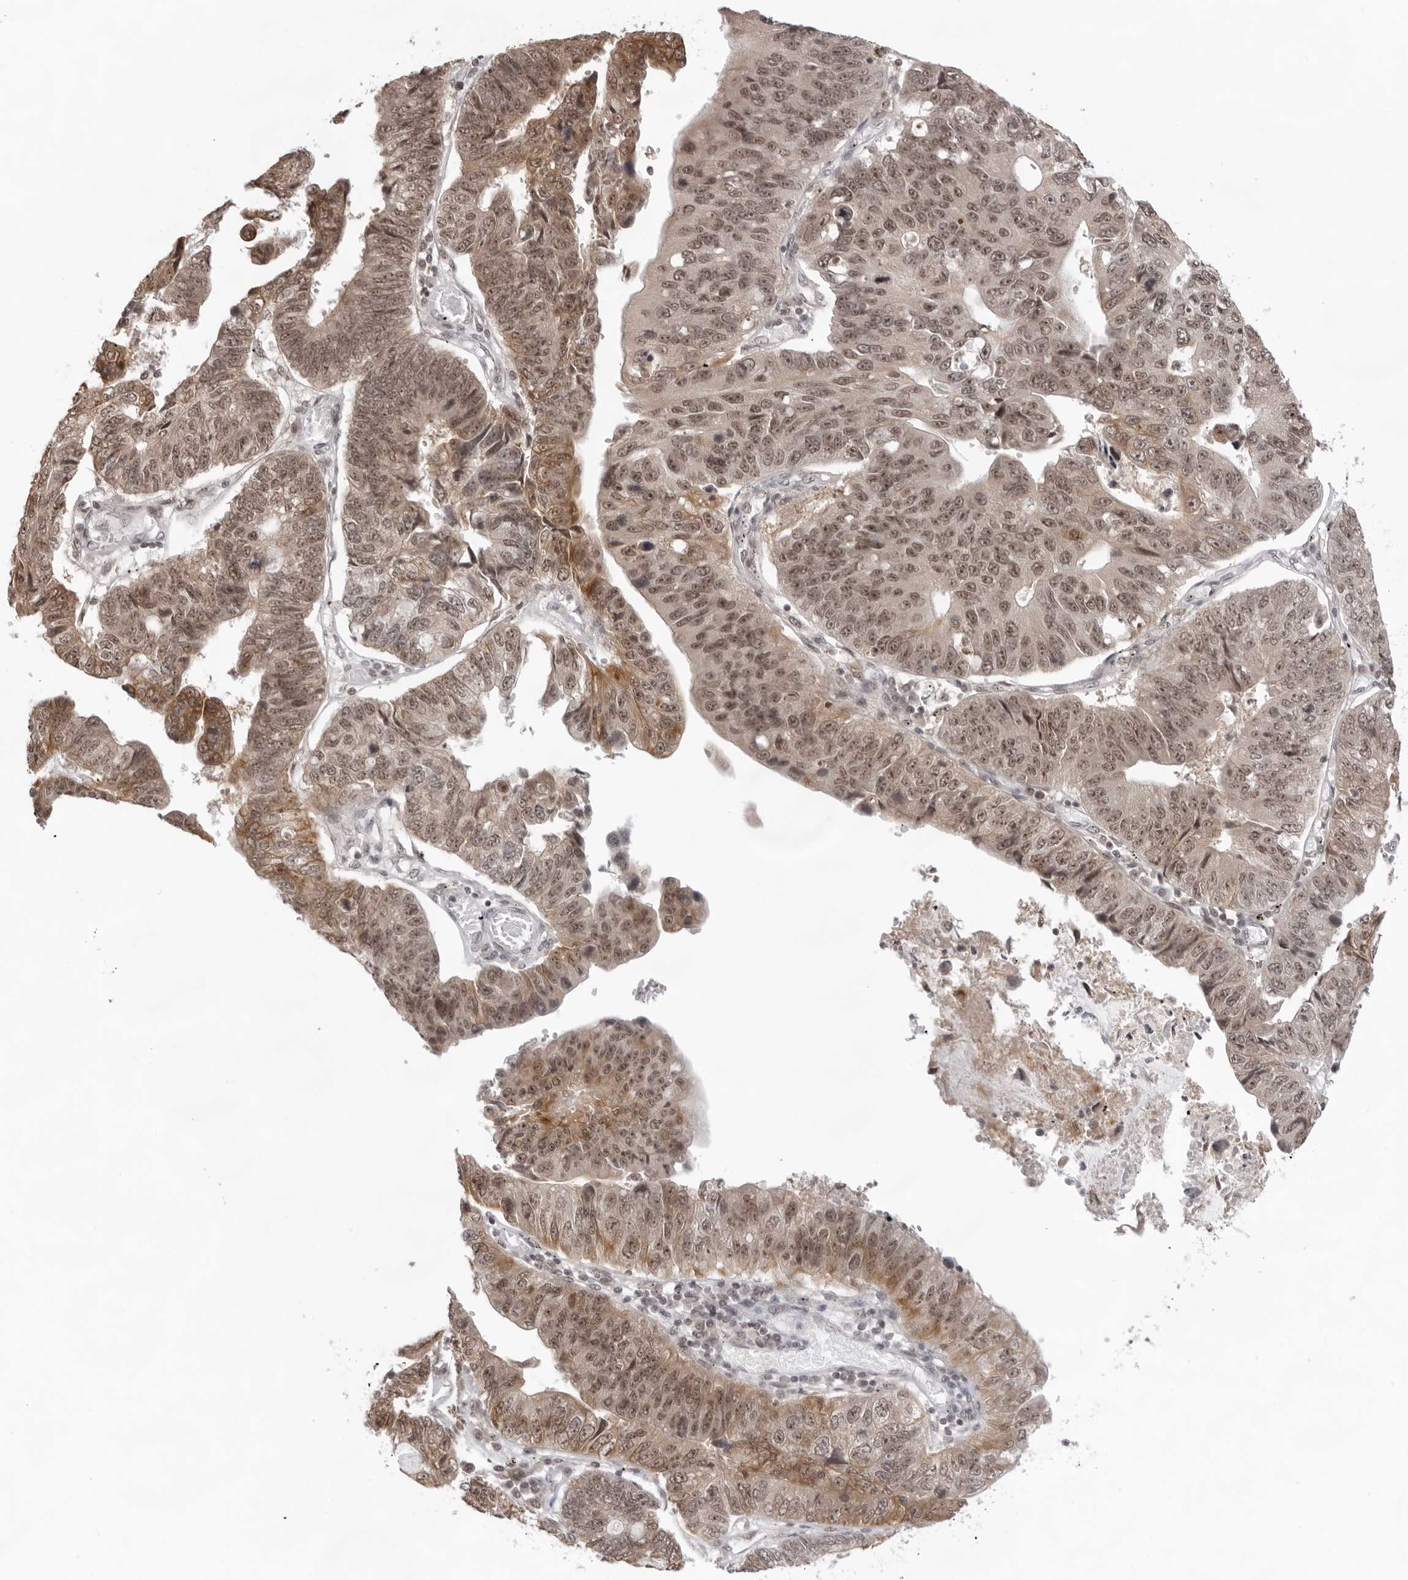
{"staining": {"intensity": "moderate", "quantity": ">75%", "location": "cytoplasmic/membranous,nuclear"}, "tissue": "stomach cancer", "cell_type": "Tumor cells", "image_type": "cancer", "snomed": [{"axis": "morphology", "description": "Adenocarcinoma, NOS"}, {"axis": "topography", "description": "Stomach"}], "caption": "Immunohistochemistry of human adenocarcinoma (stomach) shows medium levels of moderate cytoplasmic/membranous and nuclear staining in about >75% of tumor cells. Immunohistochemistry stains the protein of interest in brown and the nuclei are stained blue.", "gene": "EXOSC10", "patient": {"sex": "male", "age": 59}}